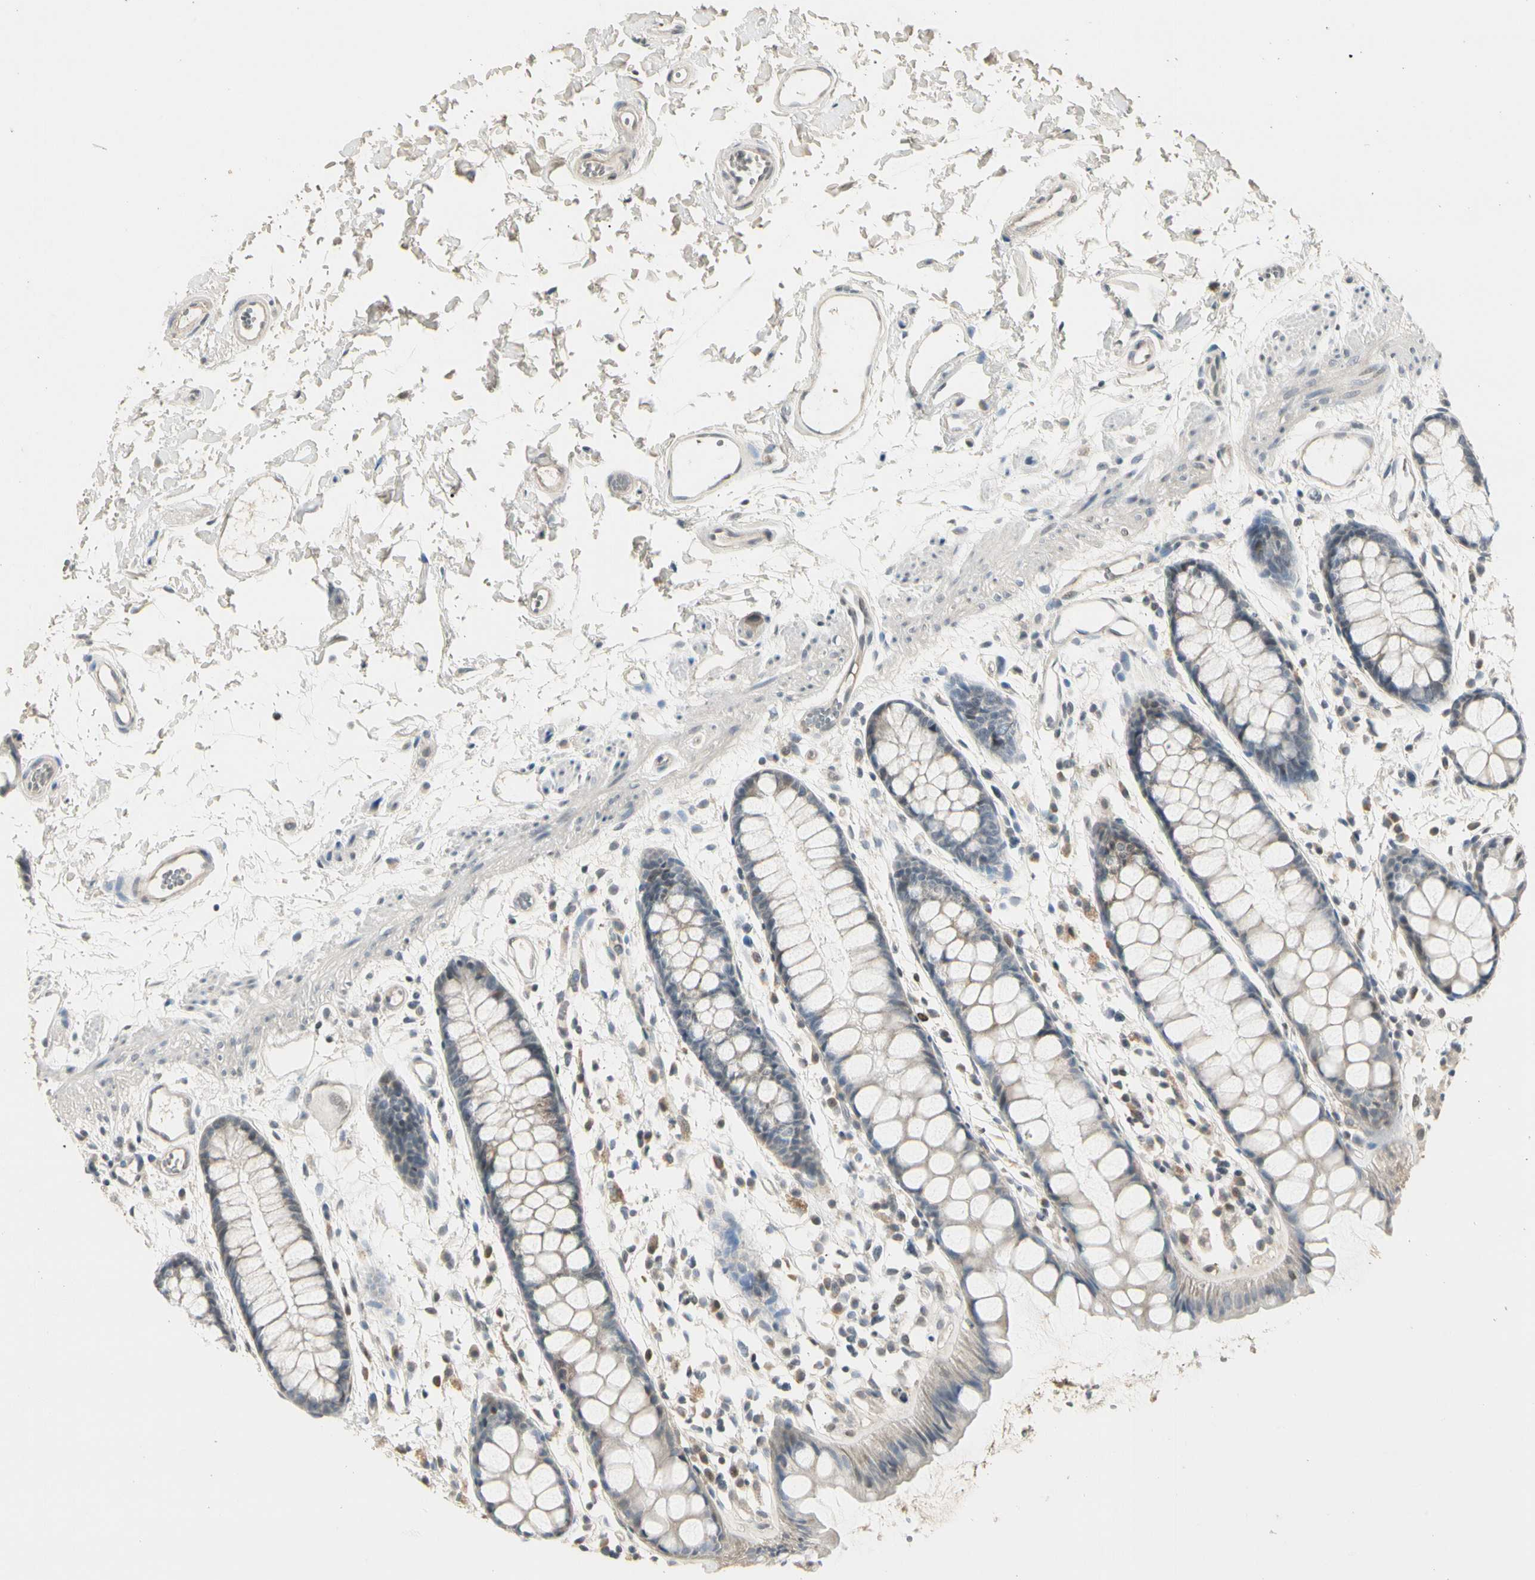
{"staining": {"intensity": "negative", "quantity": "none", "location": "none"}, "tissue": "rectum", "cell_type": "Glandular cells", "image_type": "normal", "snomed": [{"axis": "morphology", "description": "Normal tissue, NOS"}, {"axis": "topography", "description": "Rectum"}], "caption": "This is an IHC histopathology image of benign human rectum. There is no staining in glandular cells.", "gene": "GREM1", "patient": {"sex": "female", "age": 66}}